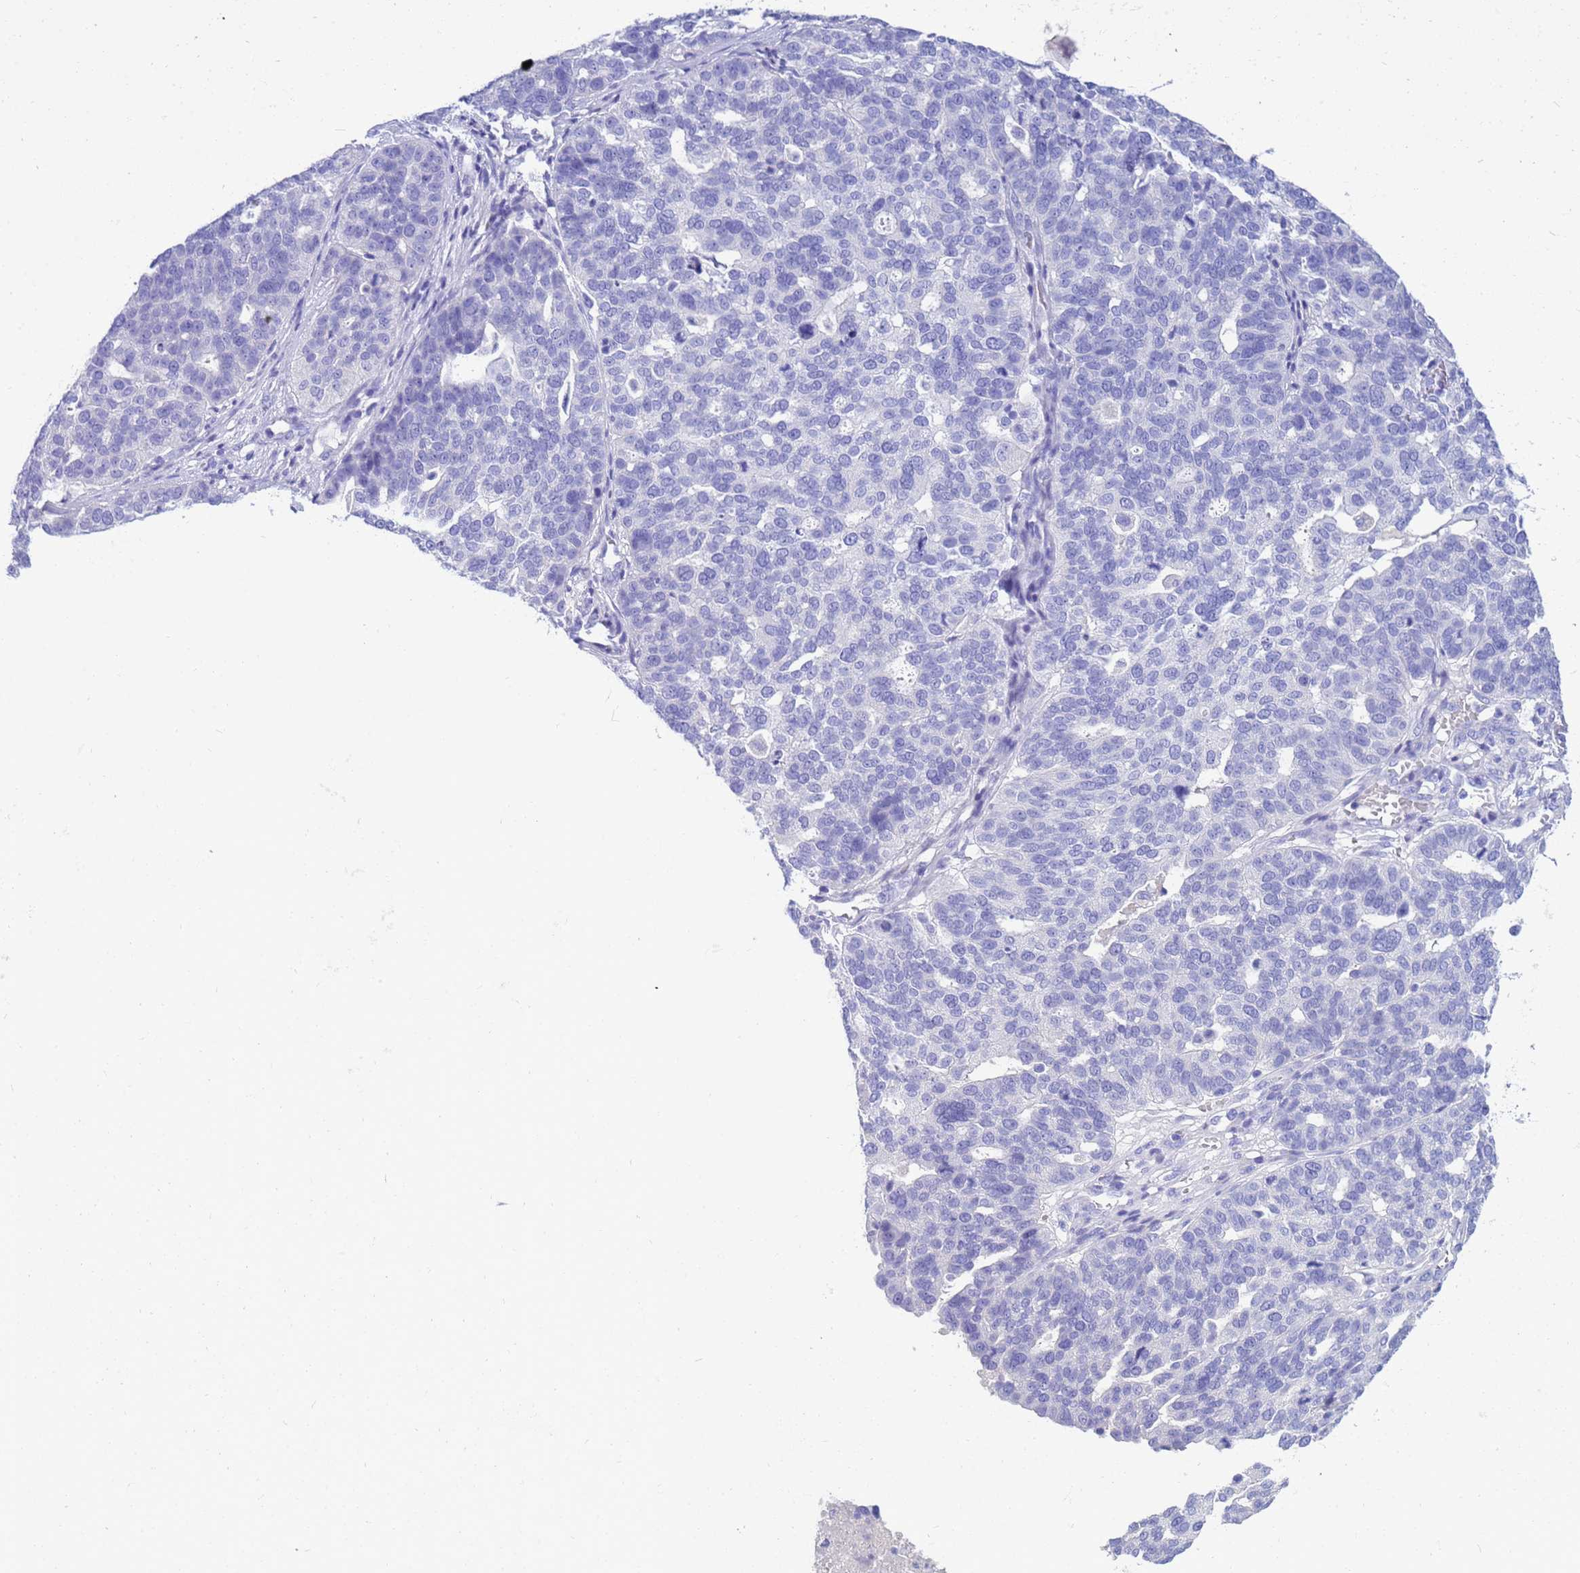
{"staining": {"intensity": "negative", "quantity": "none", "location": "none"}, "tissue": "ovarian cancer", "cell_type": "Tumor cells", "image_type": "cancer", "snomed": [{"axis": "morphology", "description": "Cystadenocarcinoma, serous, NOS"}, {"axis": "topography", "description": "Ovary"}], "caption": "Immunohistochemical staining of ovarian cancer (serous cystadenocarcinoma) displays no significant positivity in tumor cells.", "gene": "SYCN", "patient": {"sex": "female", "age": 59}}